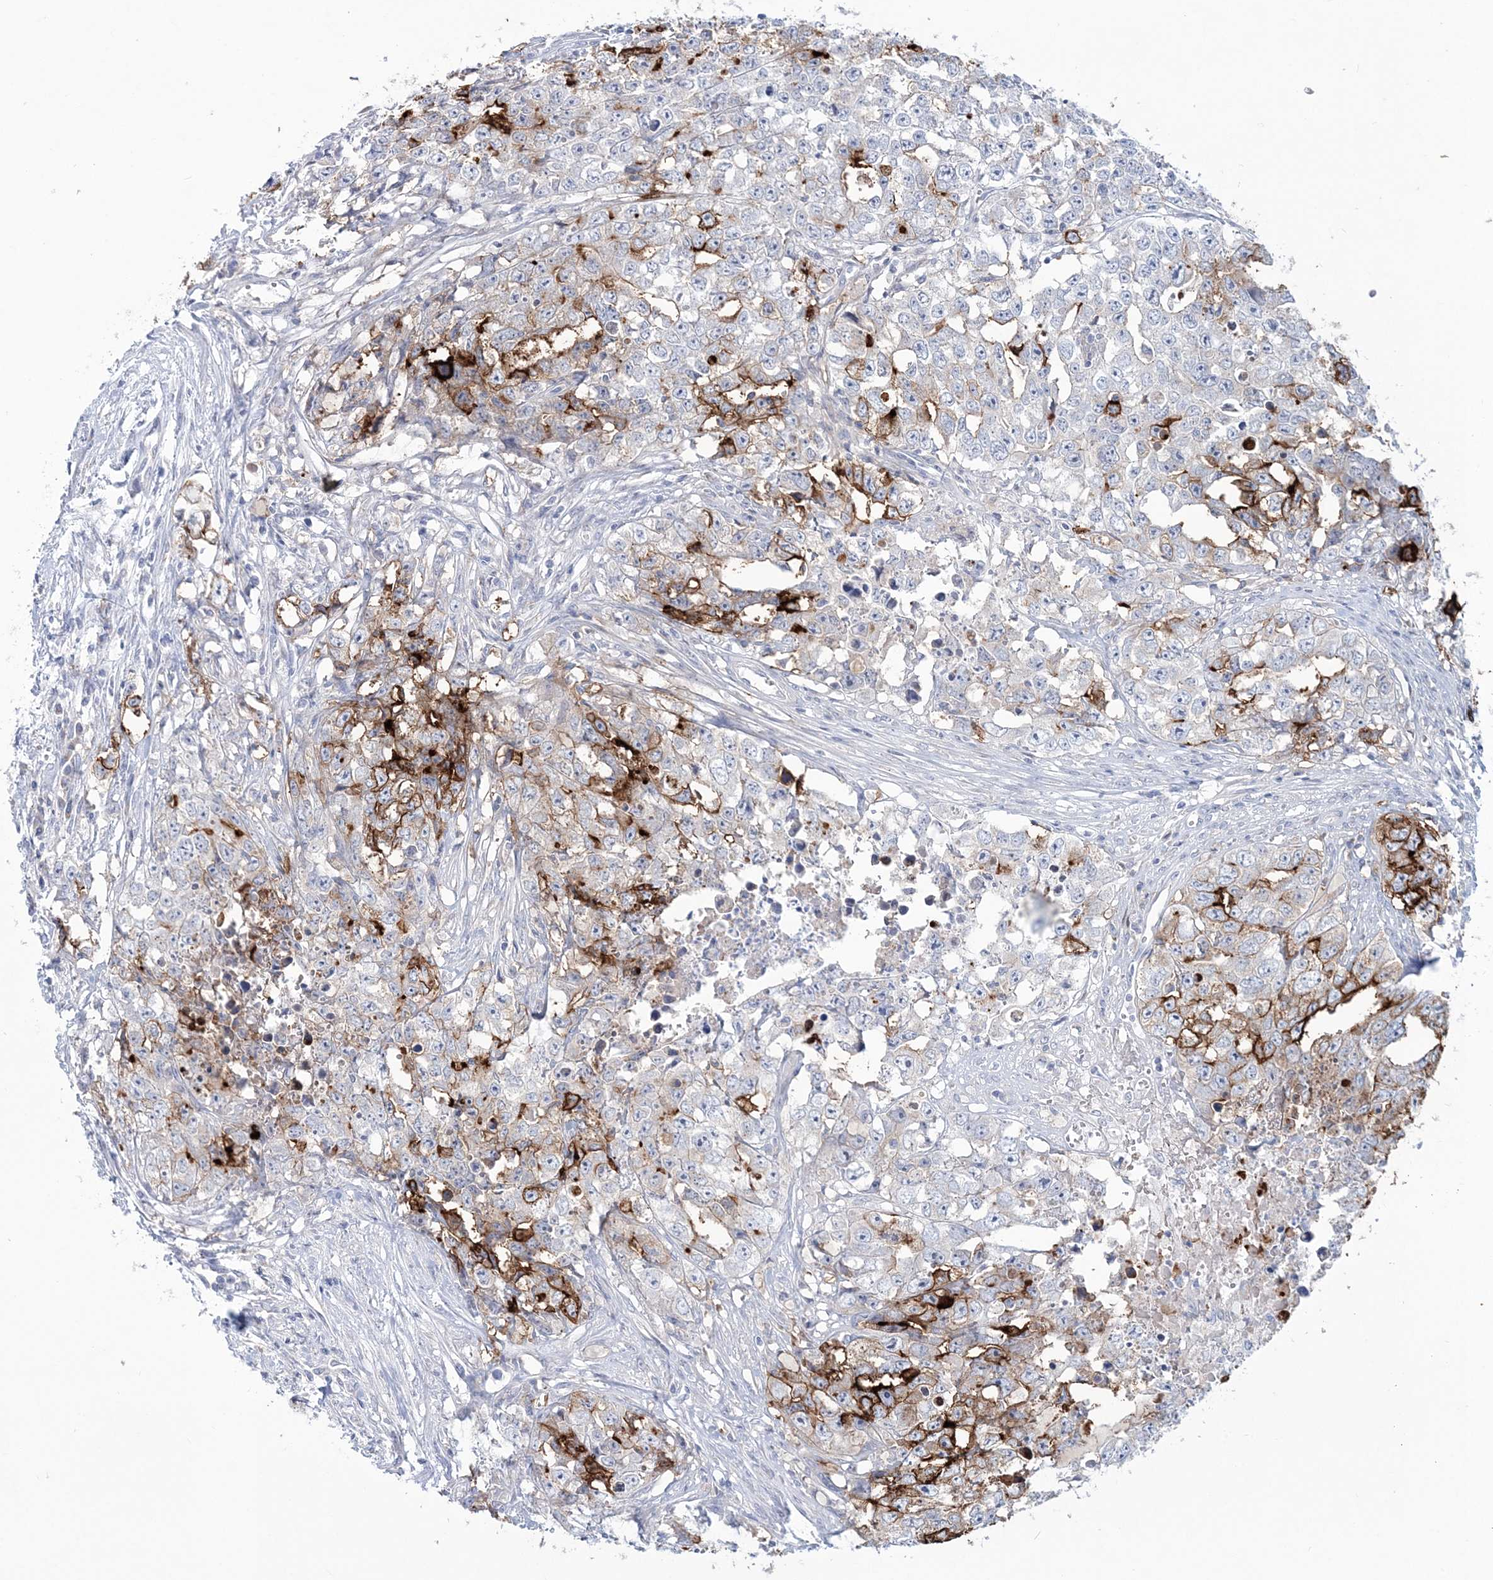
{"staining": {"intensity": "strong", "quantity": "<25%", "location": "cytoplasmic/membranous"}, "tissue": "testis cancer", "cell_type": "Tumor cells", "image_type": "cancer", "snomed": [{"axis": "morphology", "description": "Seminoma, NOS"}, {"axis": "morphology", "description": "Carcinoma, Embryonal, NOS"}, {"axis": "topography", "description": "Testis"}], "caption": "Tumor cells reveal medium levels of strong cytoplasmic/membranous positivity in about <25% of cells in human testis embryonal carcinoma. (DAB IHC with brightfield microscopy, high magnification).", "gene": "ADGB", "patient": {"sex": "male", "age": 43}}